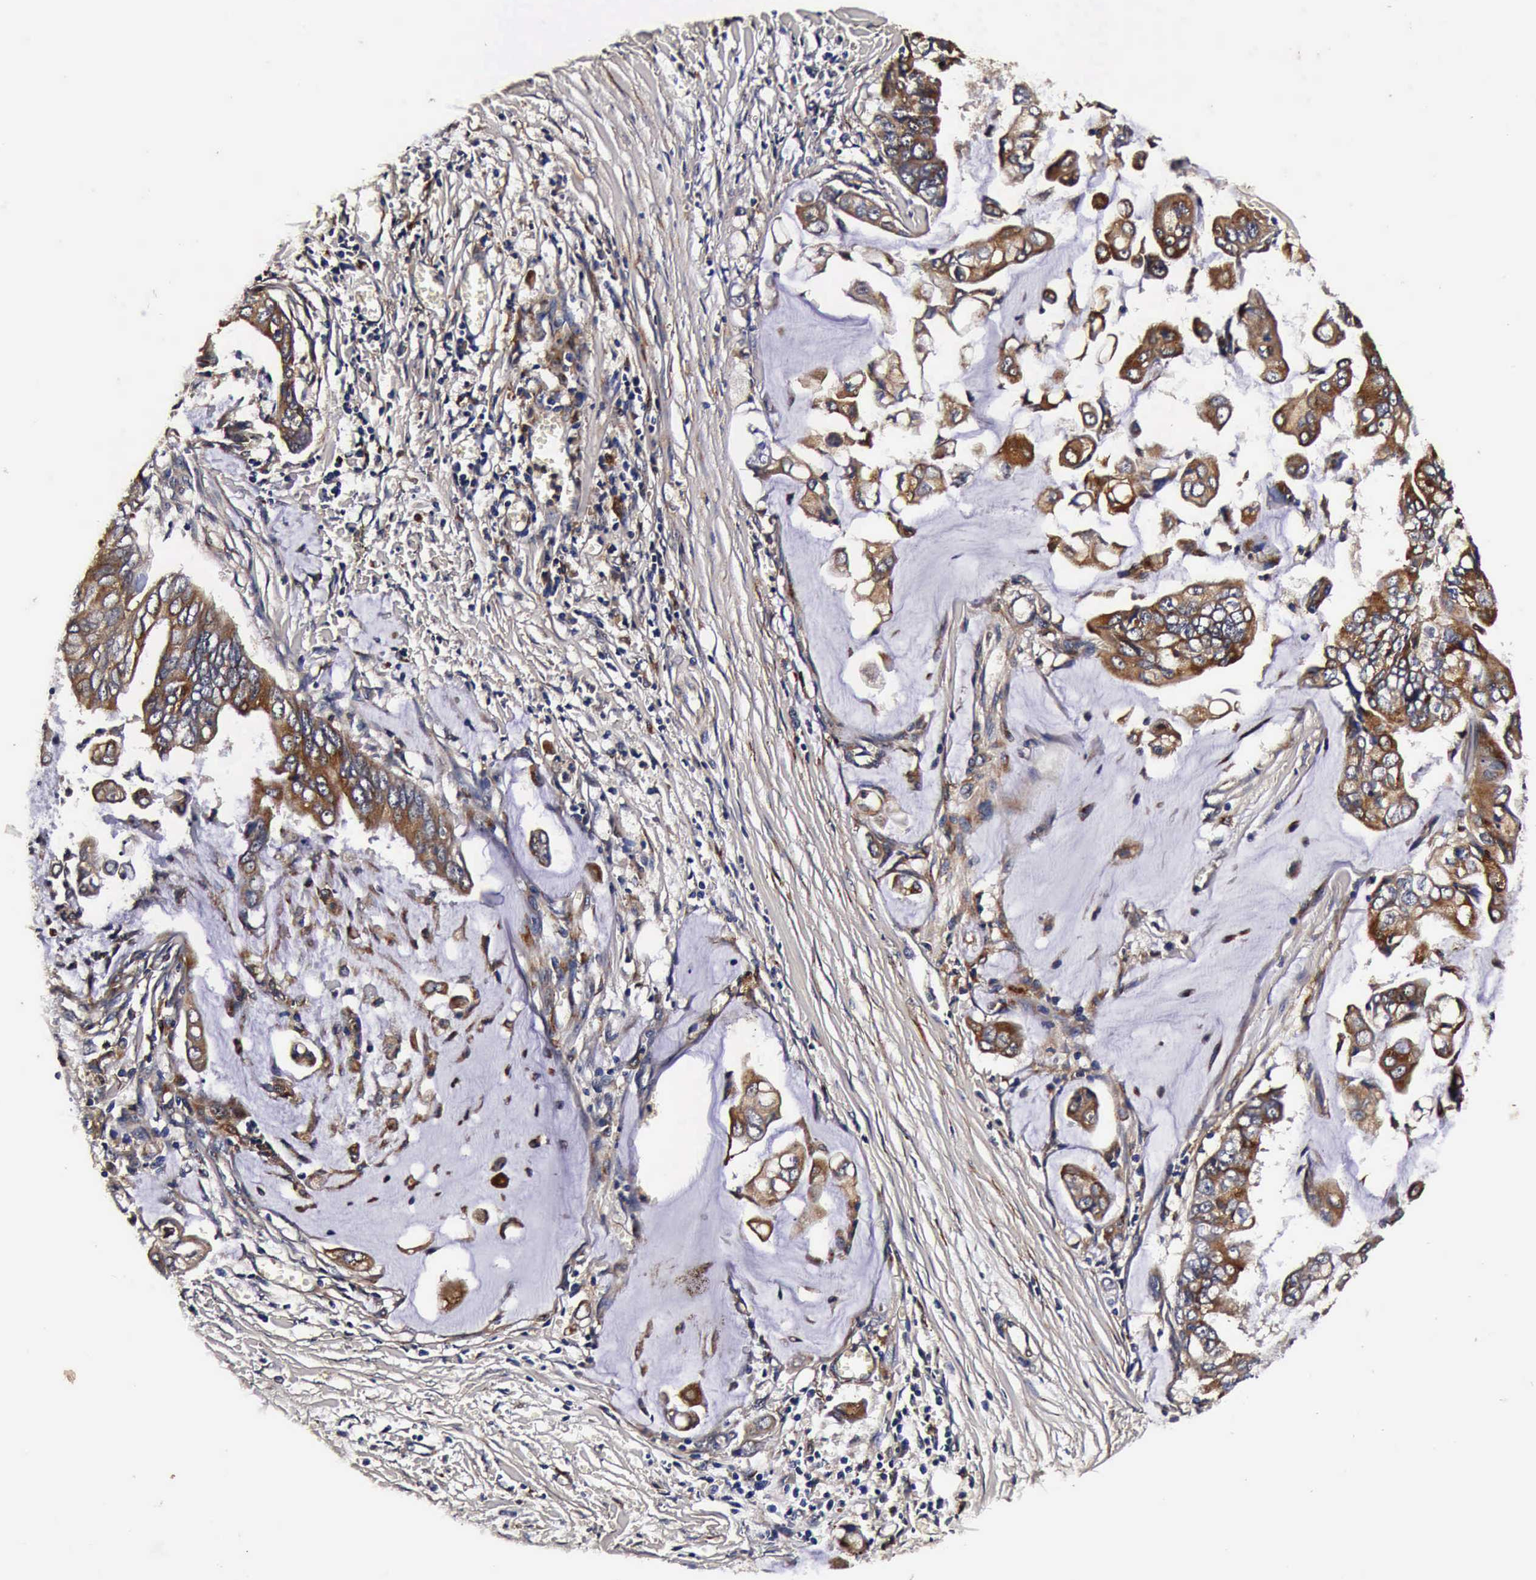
{"staining": {"intensity": "strong", "quantity": ">75%", "location": "cytoplasmic/membranous"}, "tissue": "stomach cancer", "cell_type": "Tumor cells", "image_type": "cancer", "snomed": [{"axis": "morphology", "description": "Adenocarcinoma, NOS"}, {"axis": "topography", "description": "Stomach, upper"}], "caption": "Brown immunohistochemical staining in stomach adenocarcinoma shows strong cytoplasmic/membranous positivity in about >75% of tumor cells.", "gene": "CST3", "patient": {"sex": "male", "age": 80}}